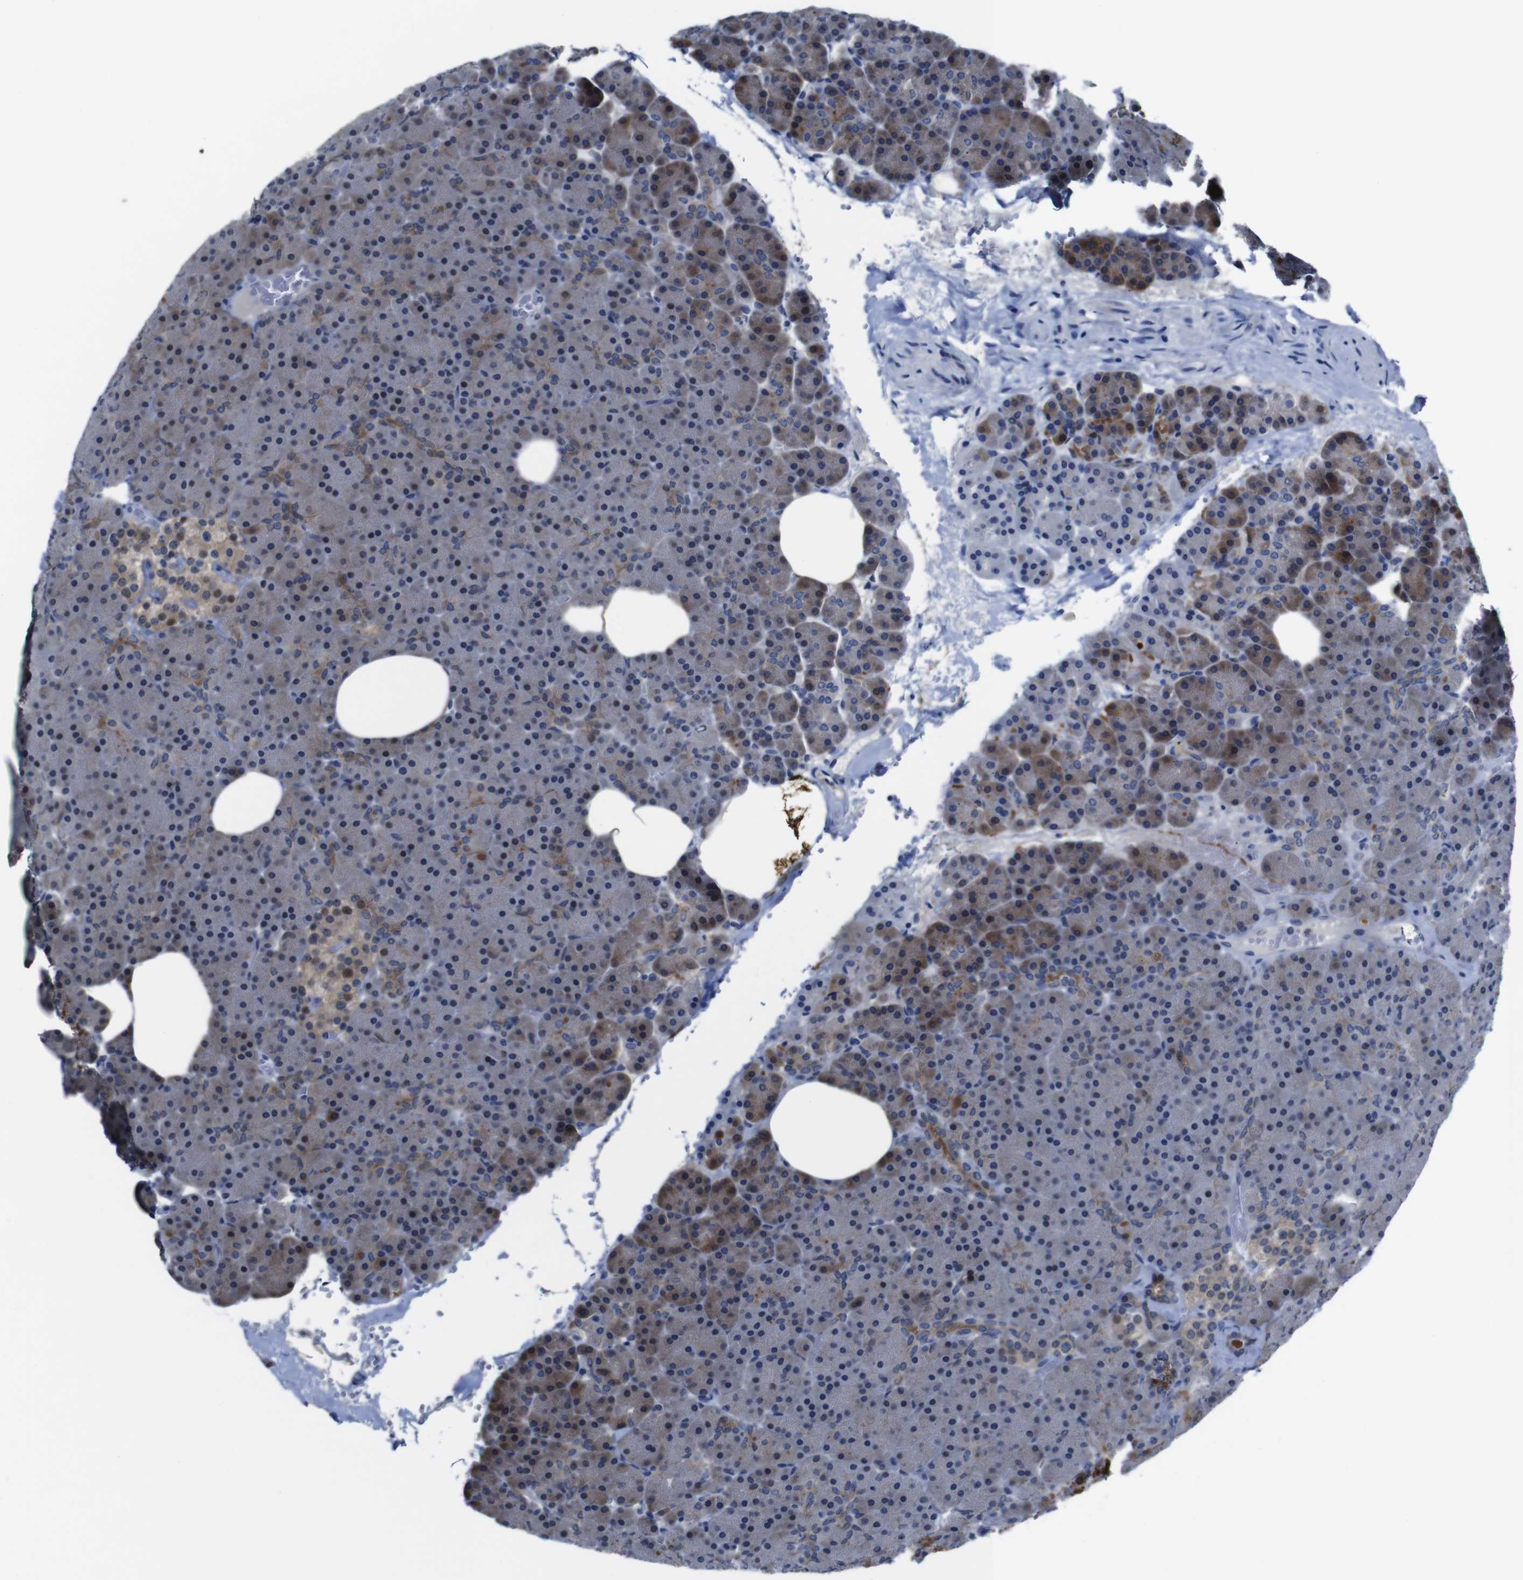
{"staining": {"intensity": "moderate", "quantity": "<25%", "location": "cytoplasmic/membranous"}, "tissue": "pancreas", "cell_type": "Exocrine glandular cells", "image_type": "normal", "snomed": [{"axis": "morphology", "description": "Normal tissue, NOS"}, {"axis": "topography", "description": "Pancreas"}], "caption": "Protein expression analysis of unremarkable pancreas exhibits moderate cytoplasmic/membranous positivity in about <25% of exocrine glandular cells.", "gene": "SEMA4B", "patient": {"sex": "female", "age": 35}}